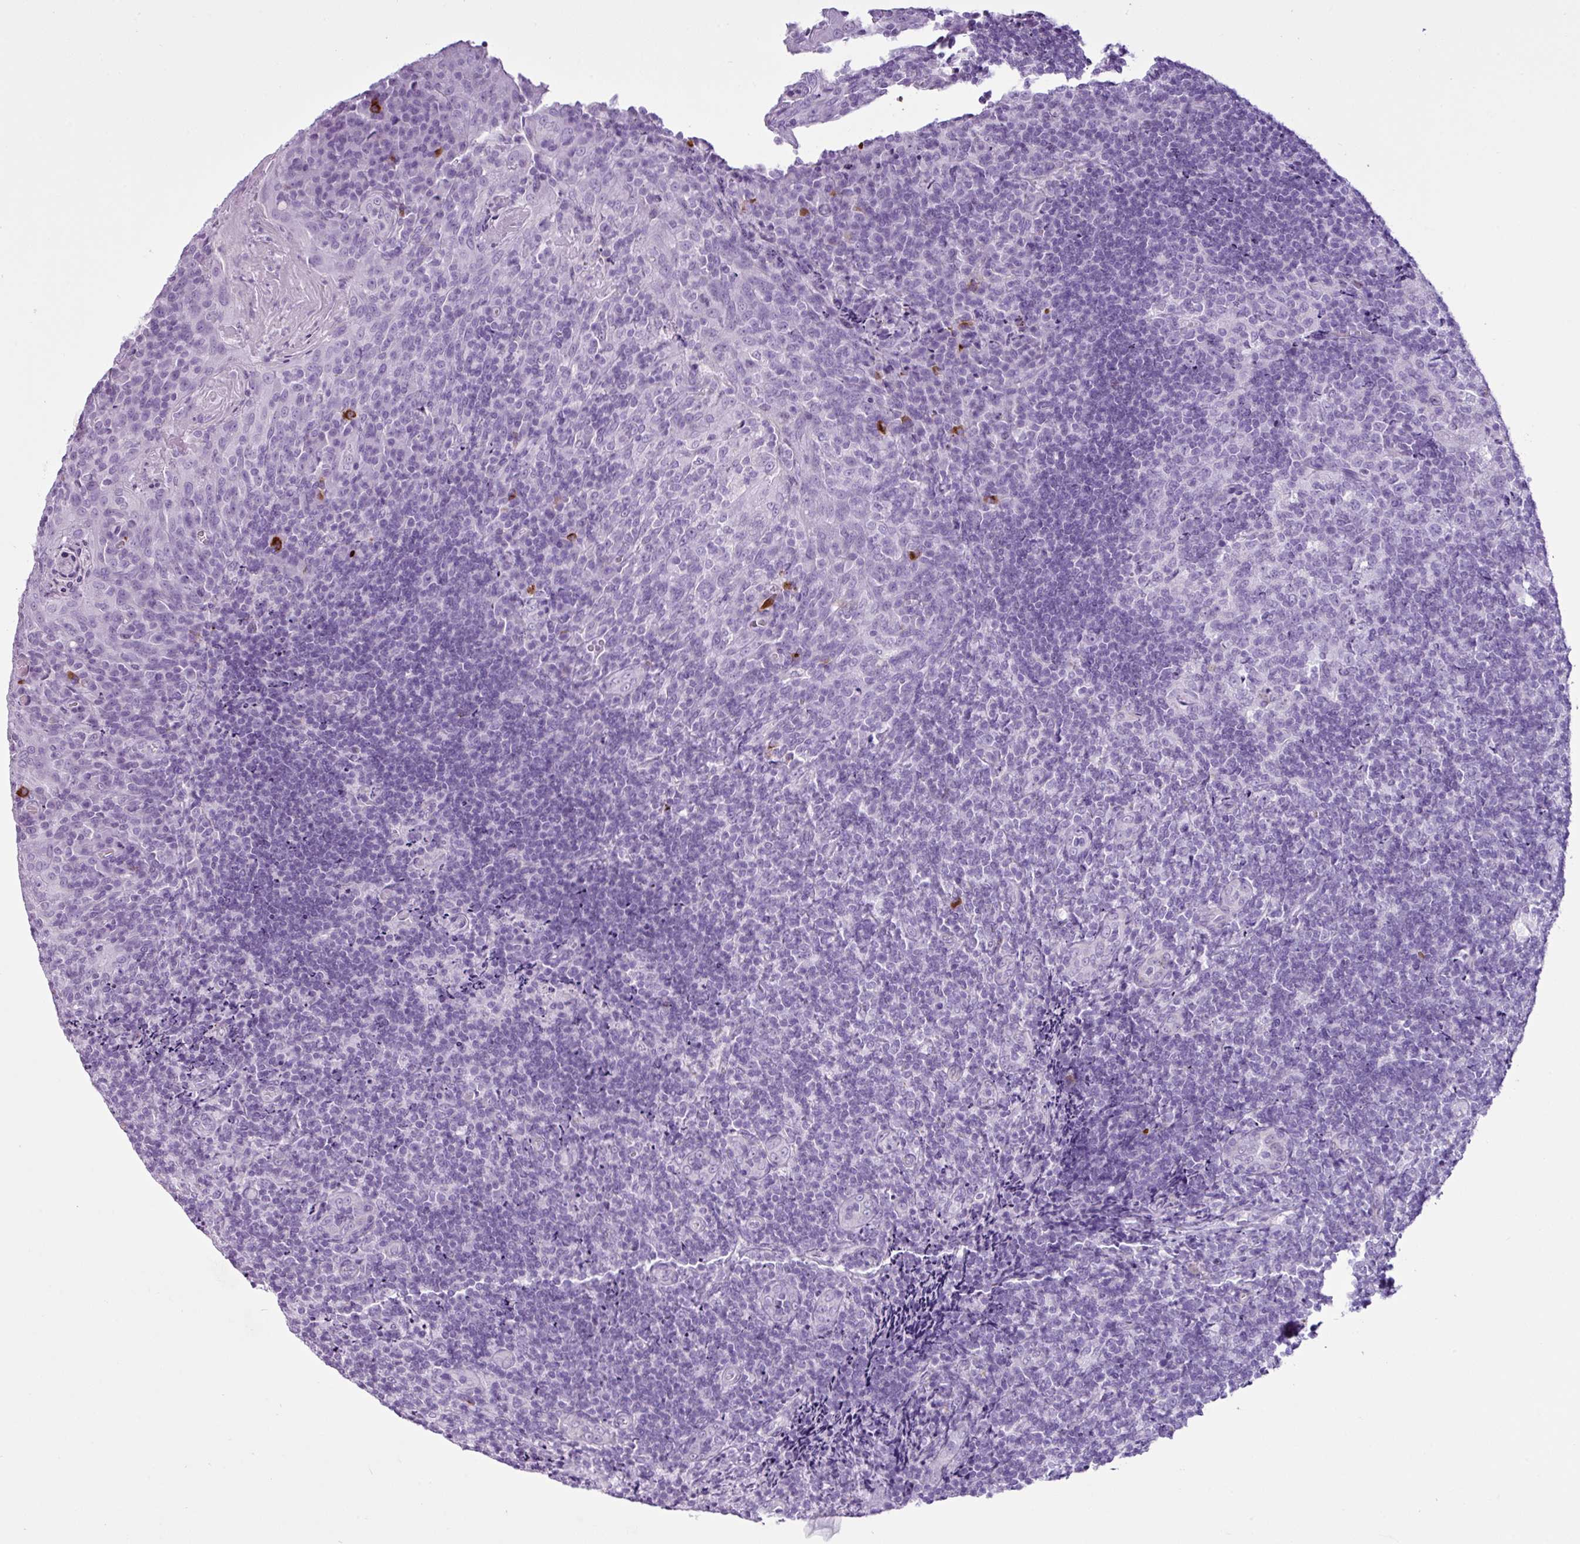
{"staining": {"intensity": "negative", "quantity": "none", "location": "none"}, "tissue": "tonsil", "cell_type": "Germinal center cells", "image_type": "normal", "snomed": [{"axis": "morphology", "description": "Normal tissue, NOS"}, {"axis": "topography", "description": "Tonsil"}], "caption": "Germinal center cells are negative for protein expression in normal human tonsil. Brightfield microscopy of IHC stained with DAB (brown) and hematoxylin (blue), captured at high magnification.", "gene": "LILRB4", "patient": {"sex": "male", "age": 17}}